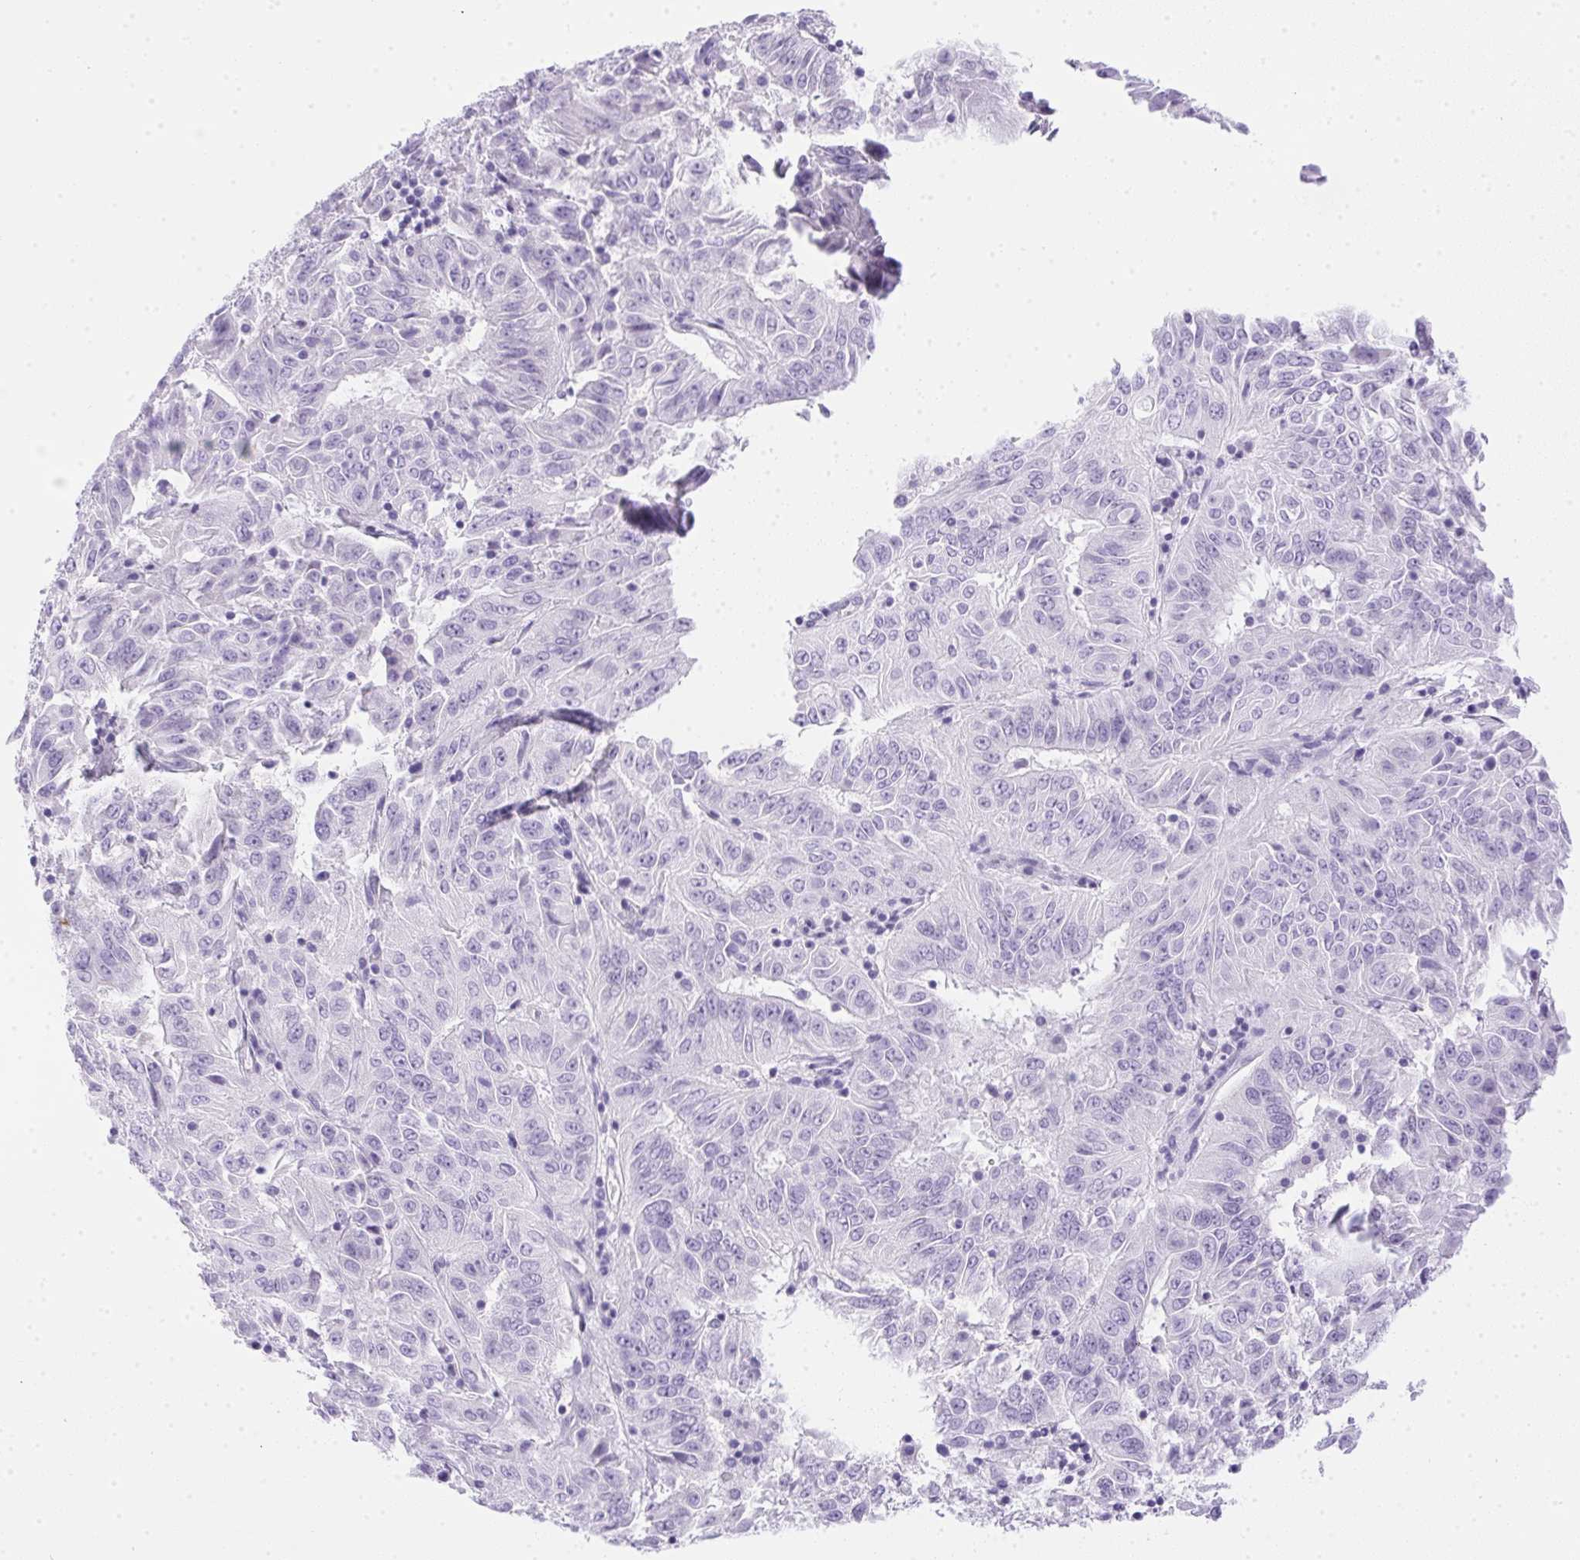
{"staining": {"intensity": "negative", "quantity": "none", "location": "none"}, "tissue": "pancreatic cancer", "cell_type": "Tumor cells", "image_type": "cancer", "snomed": [{"axis": "morphology", "description": "Adenocarcinoma, NOS"}, {"axis": "topography", "description": "Pancreas"}], "caption": "Tumor cells are negative for protein expression in human pancreatic cancer (adenocarcinoma).", "gene": "SPACA5B", "patient": {"sex": "male", "age": 63}}